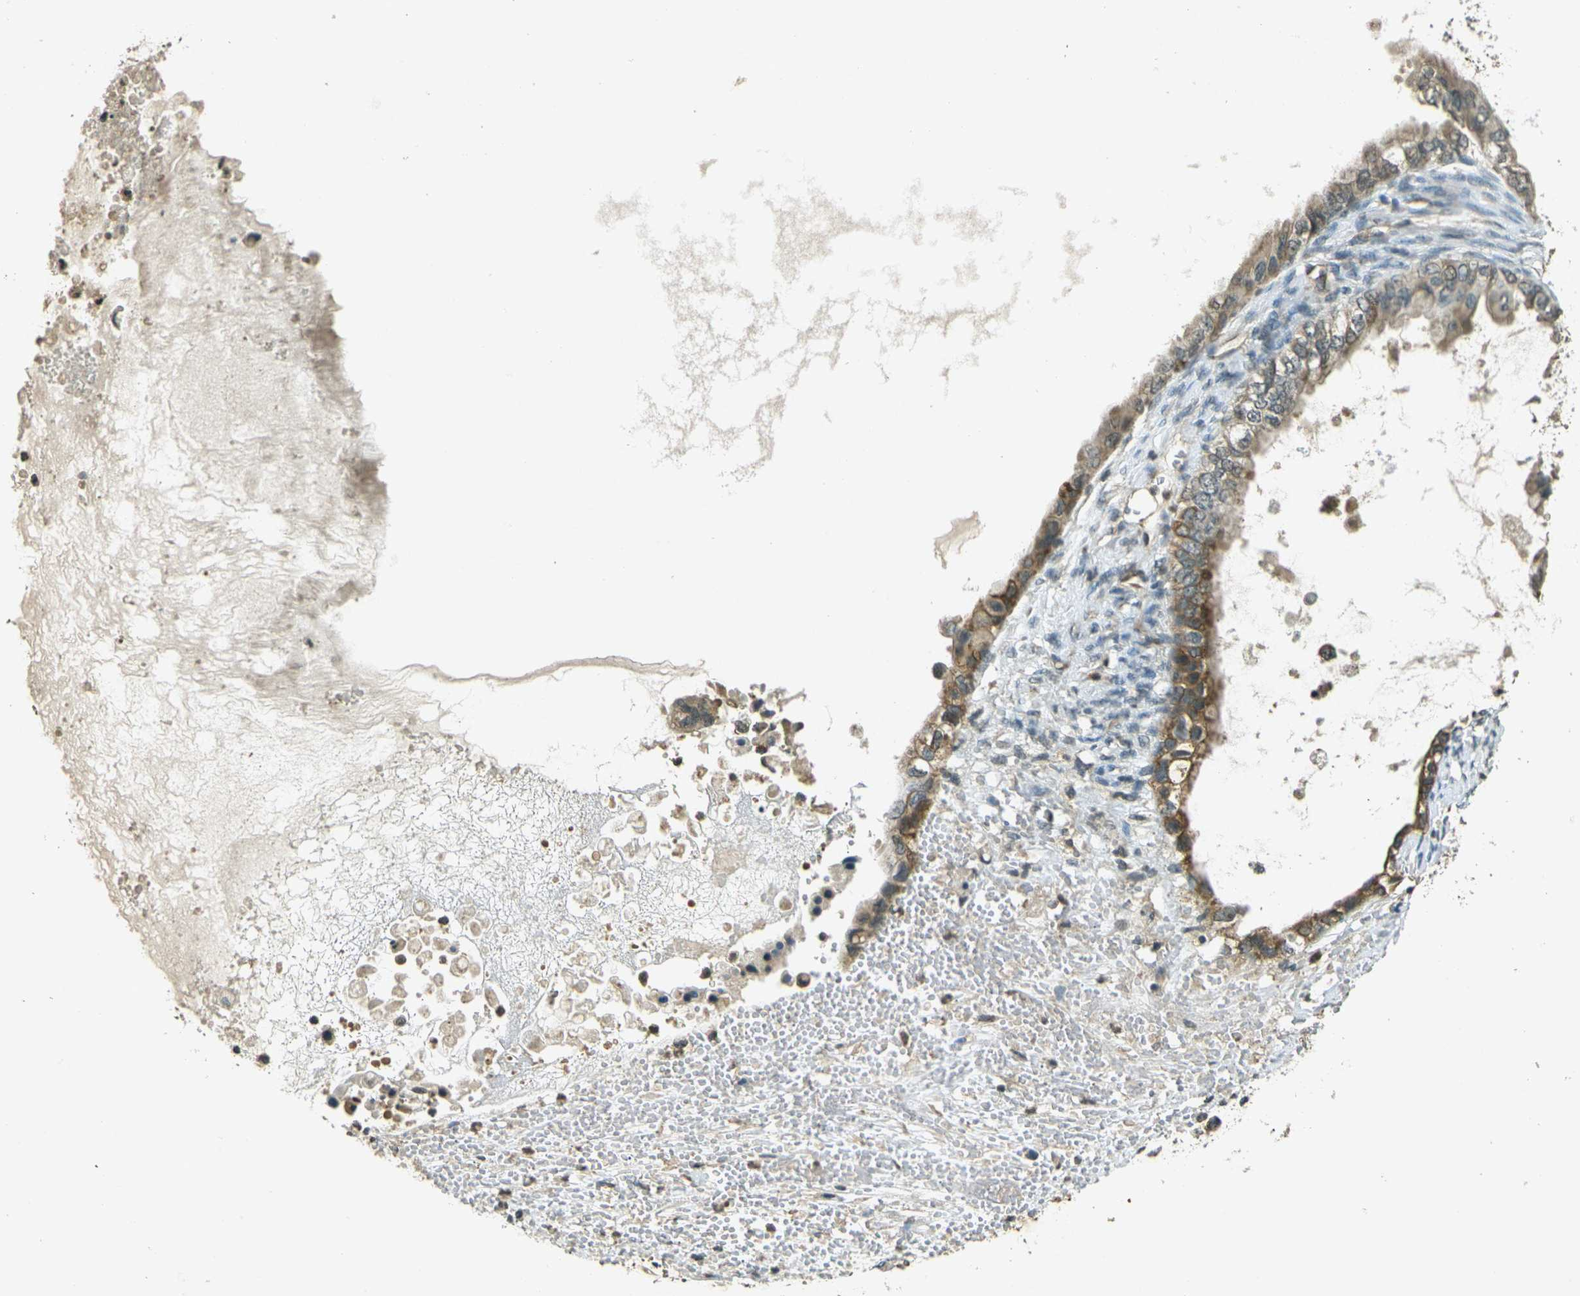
{"staining": {"intensity": "moderate", "quantity": ">75%", "location": "cytoplasmic/membranous"}, "tissue": "ovarian cancer", "cell_type": "Tumor cells", "image_type": "cancer", "snomed": [{"axis": "morphology", "description": "Cystadenocarcinoma, mucinous, NOS"}, {"axis": "topography", "description": "Ovary"}], "caption": "This histopathology image displays IHC staining of ovarian cancer (mucinous cystadenocarcinoma), with medium moderate cytoplasmic/membranous positivity in approximately >75% of tumor cells.", "gene": "PDE2A", "patient": {"sex": "female", "age": 80}}